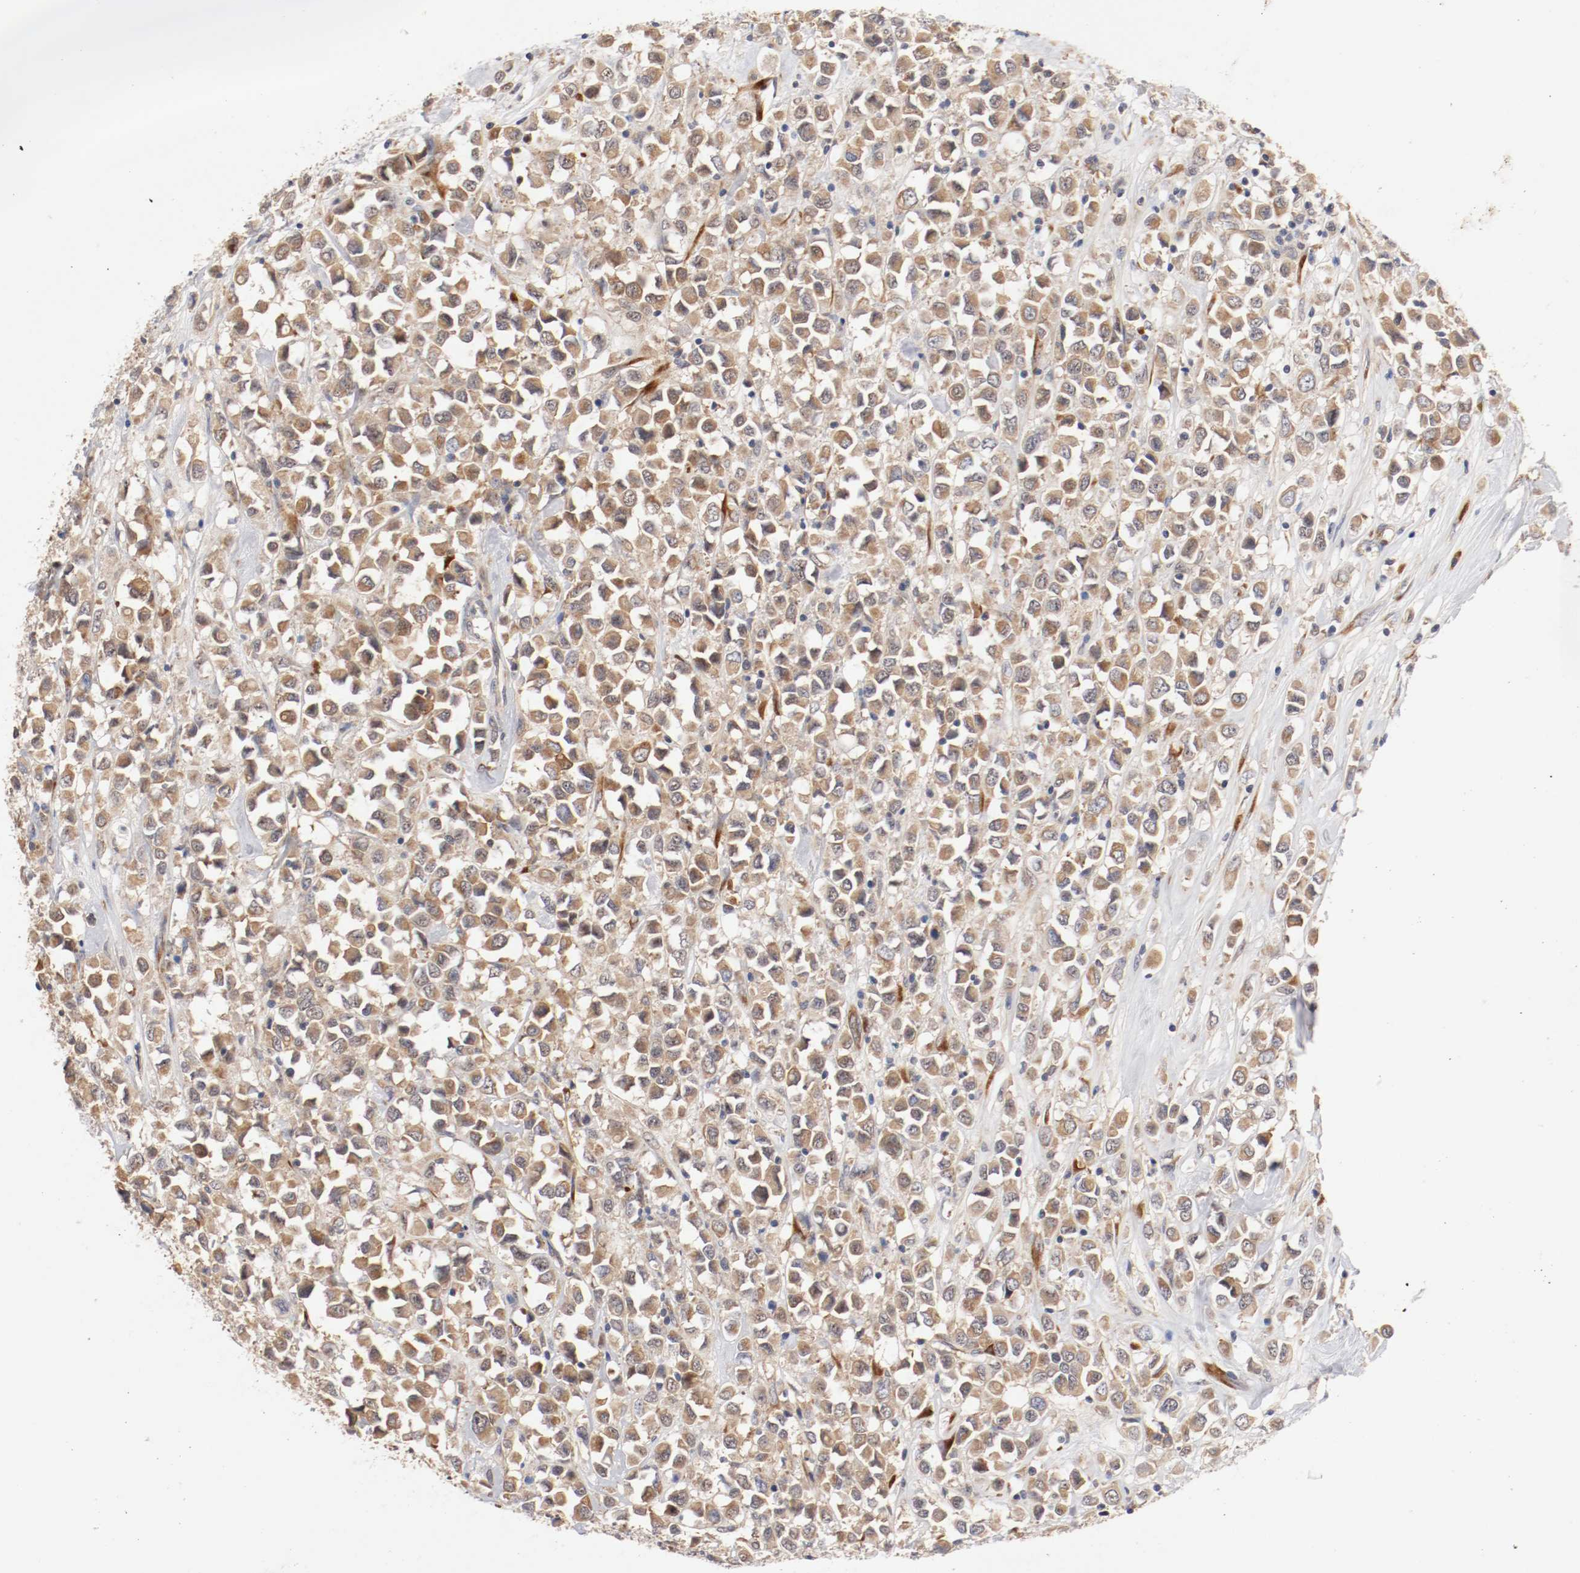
{"staining": {"intensity": "moderate", "quantity": ">75%", "location": "cytoplasmic/membranous"}, "tissue": "breast cancer", "cell_type": "Tumor cells", "image_type": "cancer", "snomed": [{"axis": "morphology", "description": "Duct carcinoma"}, {"axis": "topography", "description": "Breast"}], "caption": "Breast cancer stained with immunohistochemistry shows moderate cytoplasmic/membranous staining in approximately >75% of tumor cells. (DAB = brown stain, brightfield microscopy at high magnification).", "gene": "FKBP3", "patient": {"sex": "female", "age": 61}}